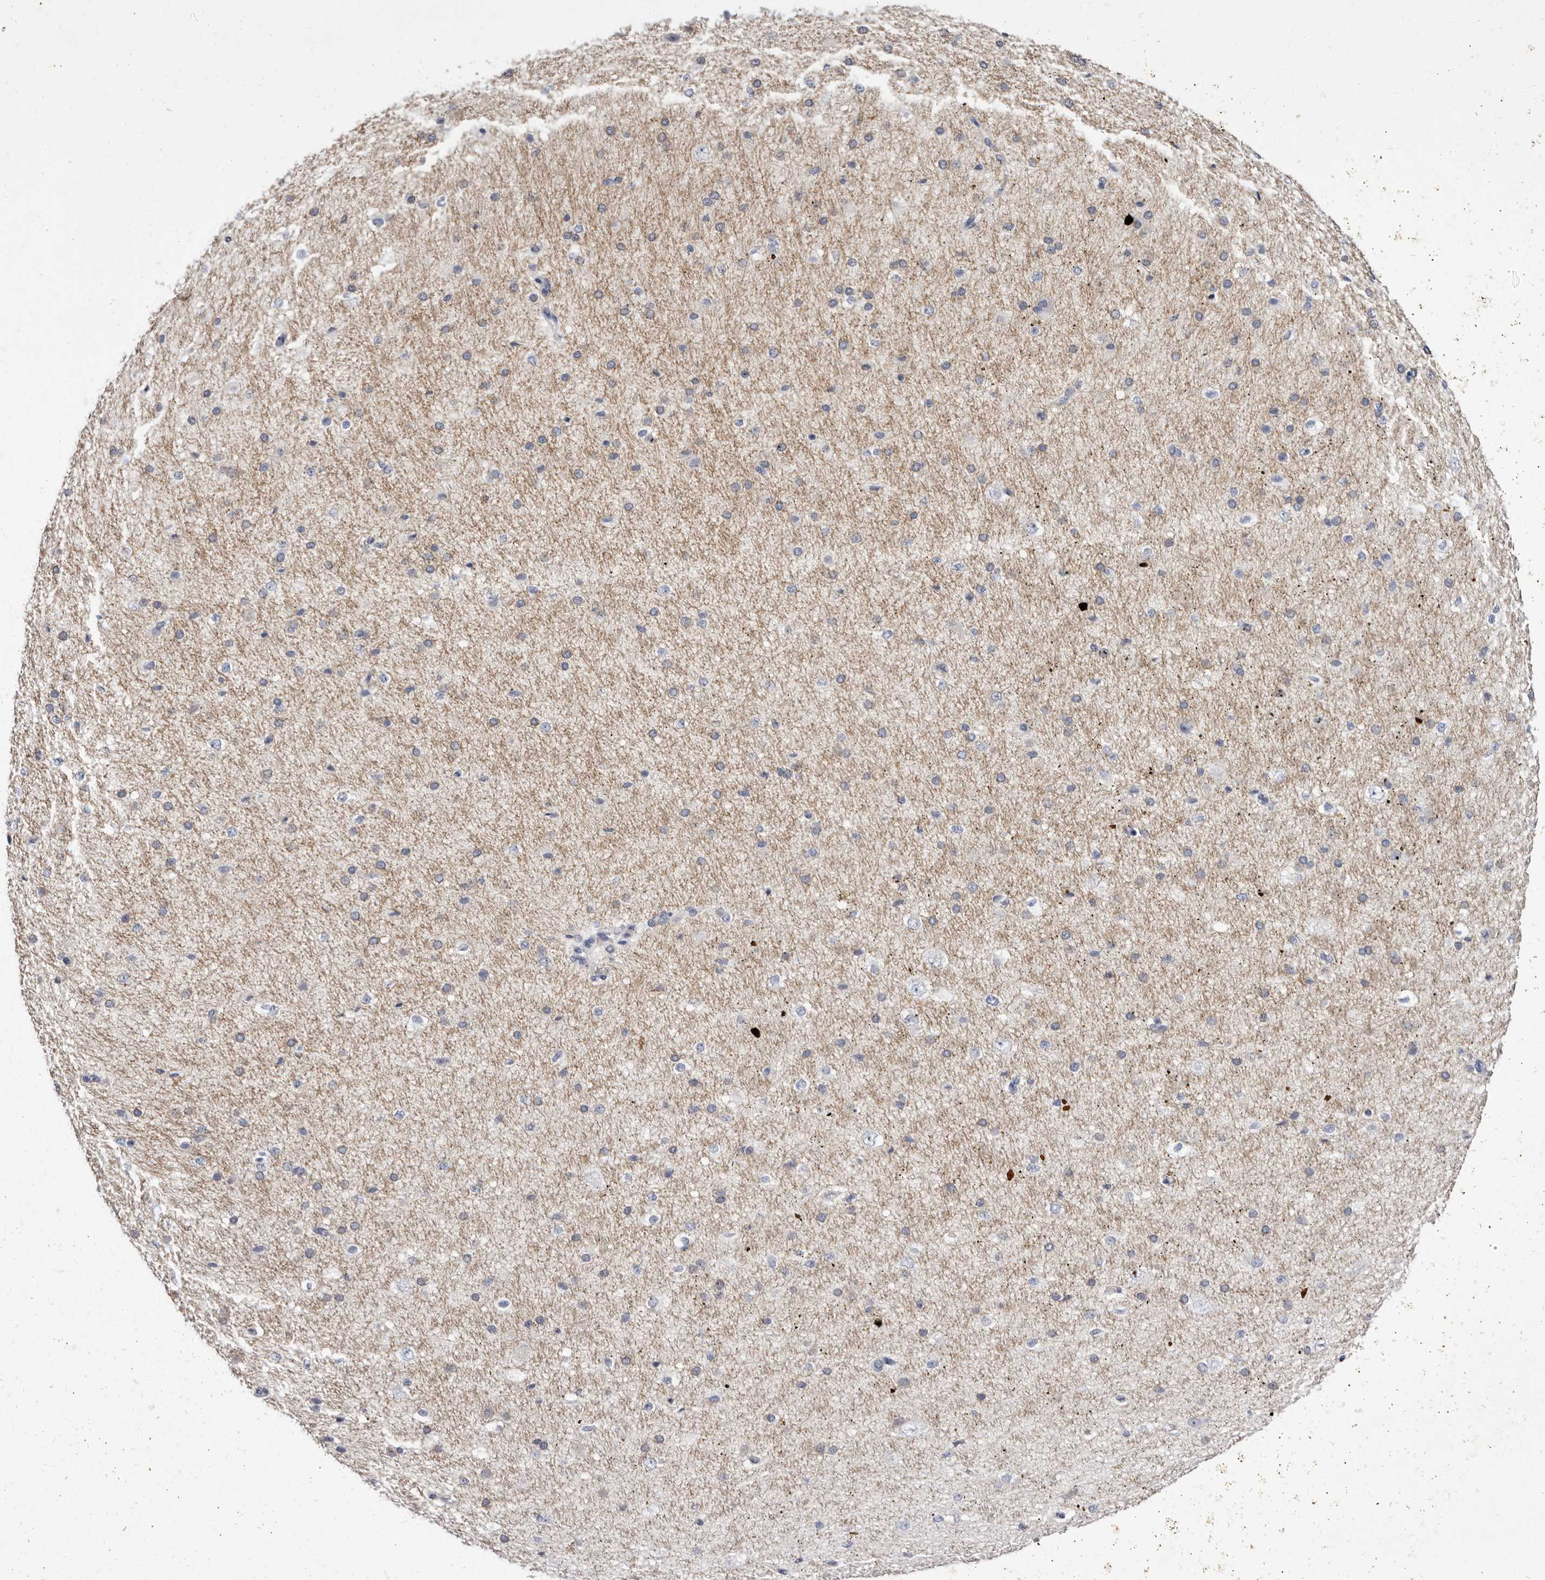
{"staining": {"intensity": "negative", "quantity": "none", "location": "none"}, "tissue": "cerebral cortex", "cell_type": "Endothelial cells", "image_type": "normal", "snomed": [{"axis": "morphology", "description": "Normal tissue, NOS"}, {"axis": "morphology", "description": "Developmental malformation"}, {"axis": "topography", "description": "Cerebral cortex"}], "caption": "An IHC image of benign cerebral cortex is shown. There is no staining in endothelial cells of cerebral cortex. (Brightfield microscopy of DAB immunohistochemistry at high magnification).", "gene": "S1PR5", "patient": {"sex": "female", "age": 30}}